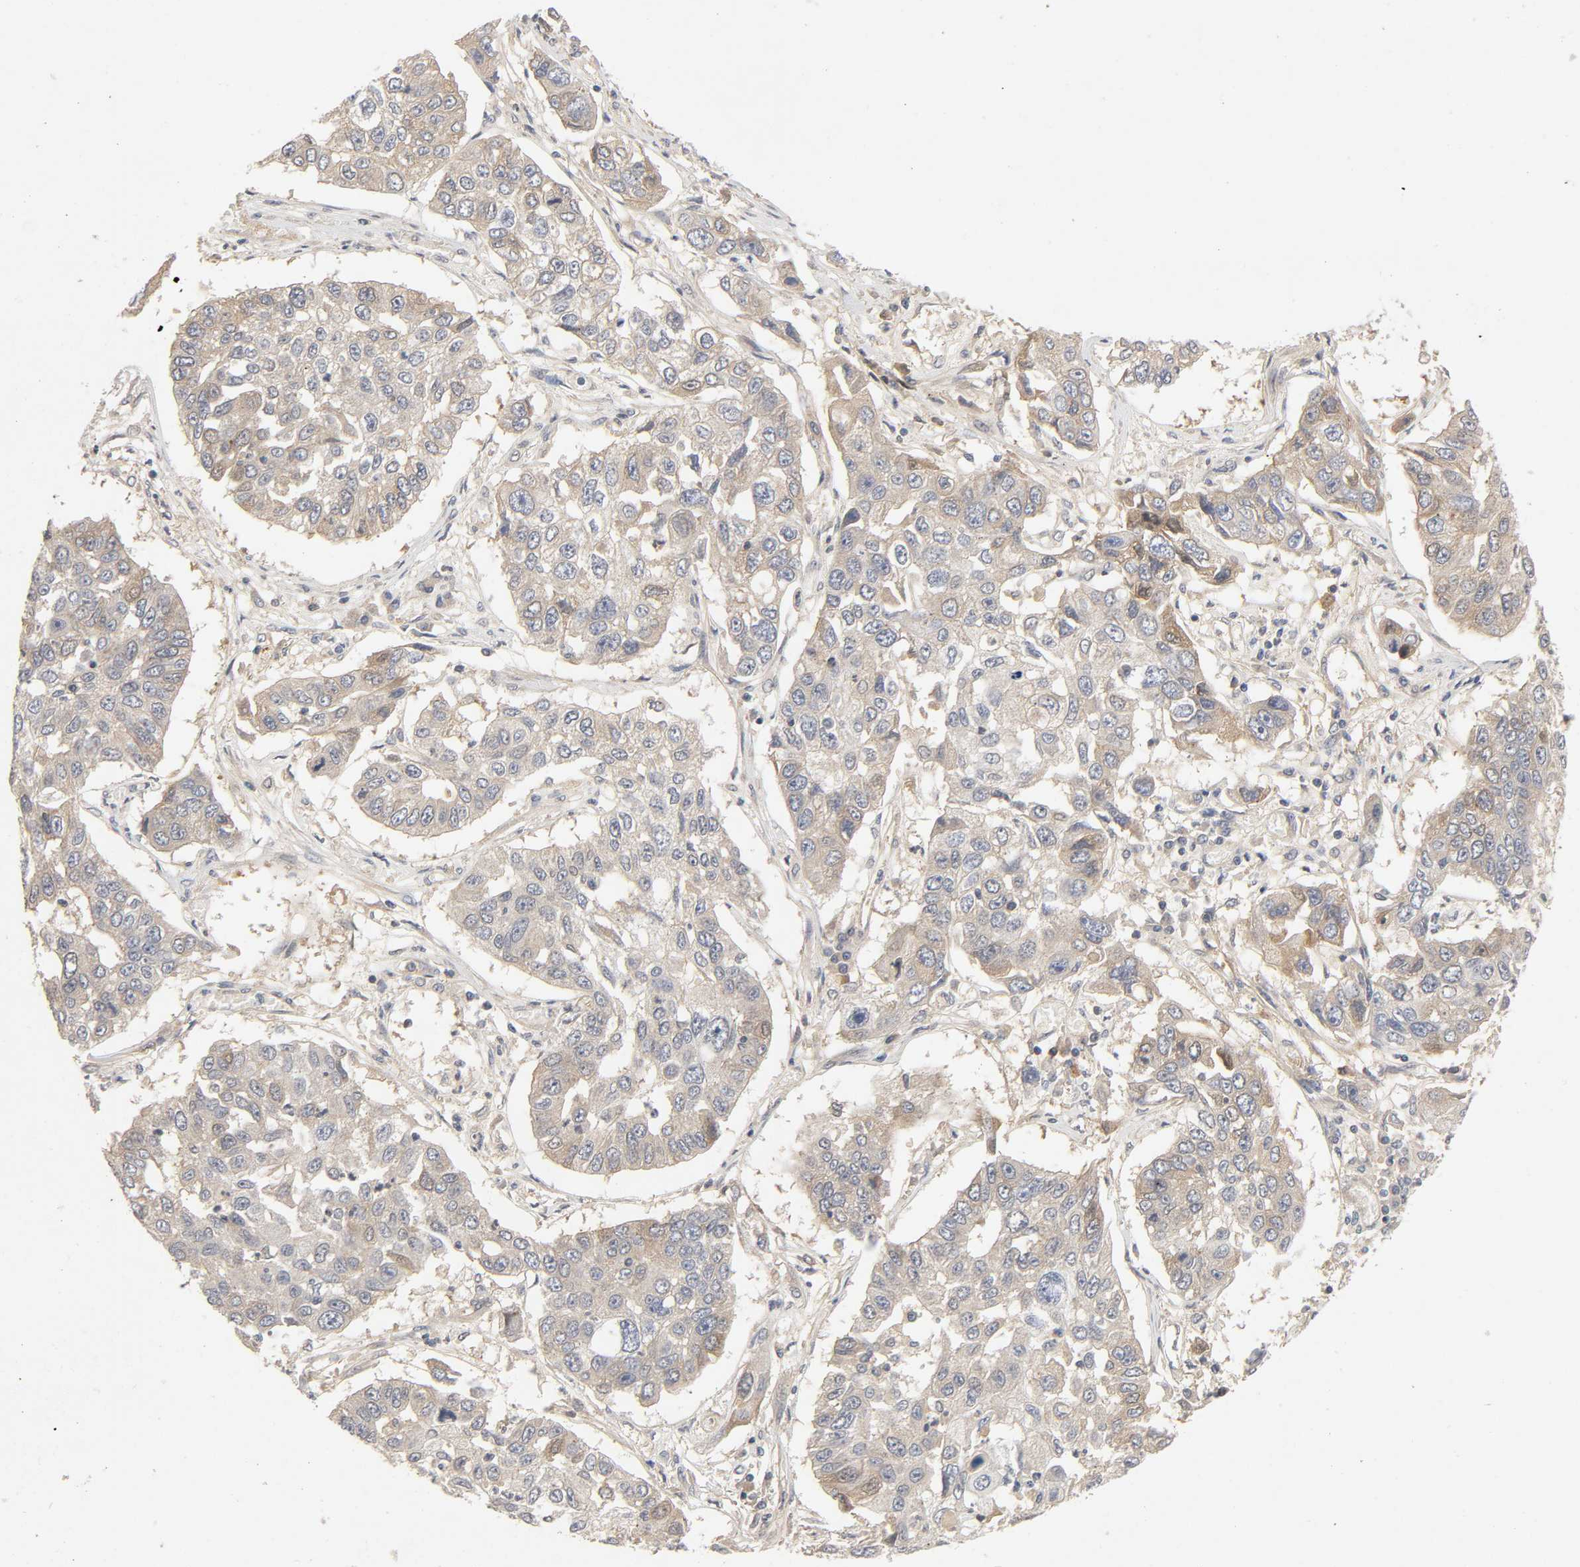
{"staining": {"intensity": "moderate", "quantity": ">75%", "location": "cytoplasmic/membranous"}, "tissue": "lung cancer", "cell_type": "Tumor cells", "image_type": "cancer", "snomed": [{"axis": "morphology", "description": "Squamous cell carcinoma, NOS"}, {"axis": "topography", "description": "Lung"}], "caption": "Moderate cytoplasmic/membranous staining for a protein is identified in about >75% of tumor cells of lung cancer using immunohistochemistry.", "gene": "CPB2", "patient": {"sex": "male", "age": 71}}